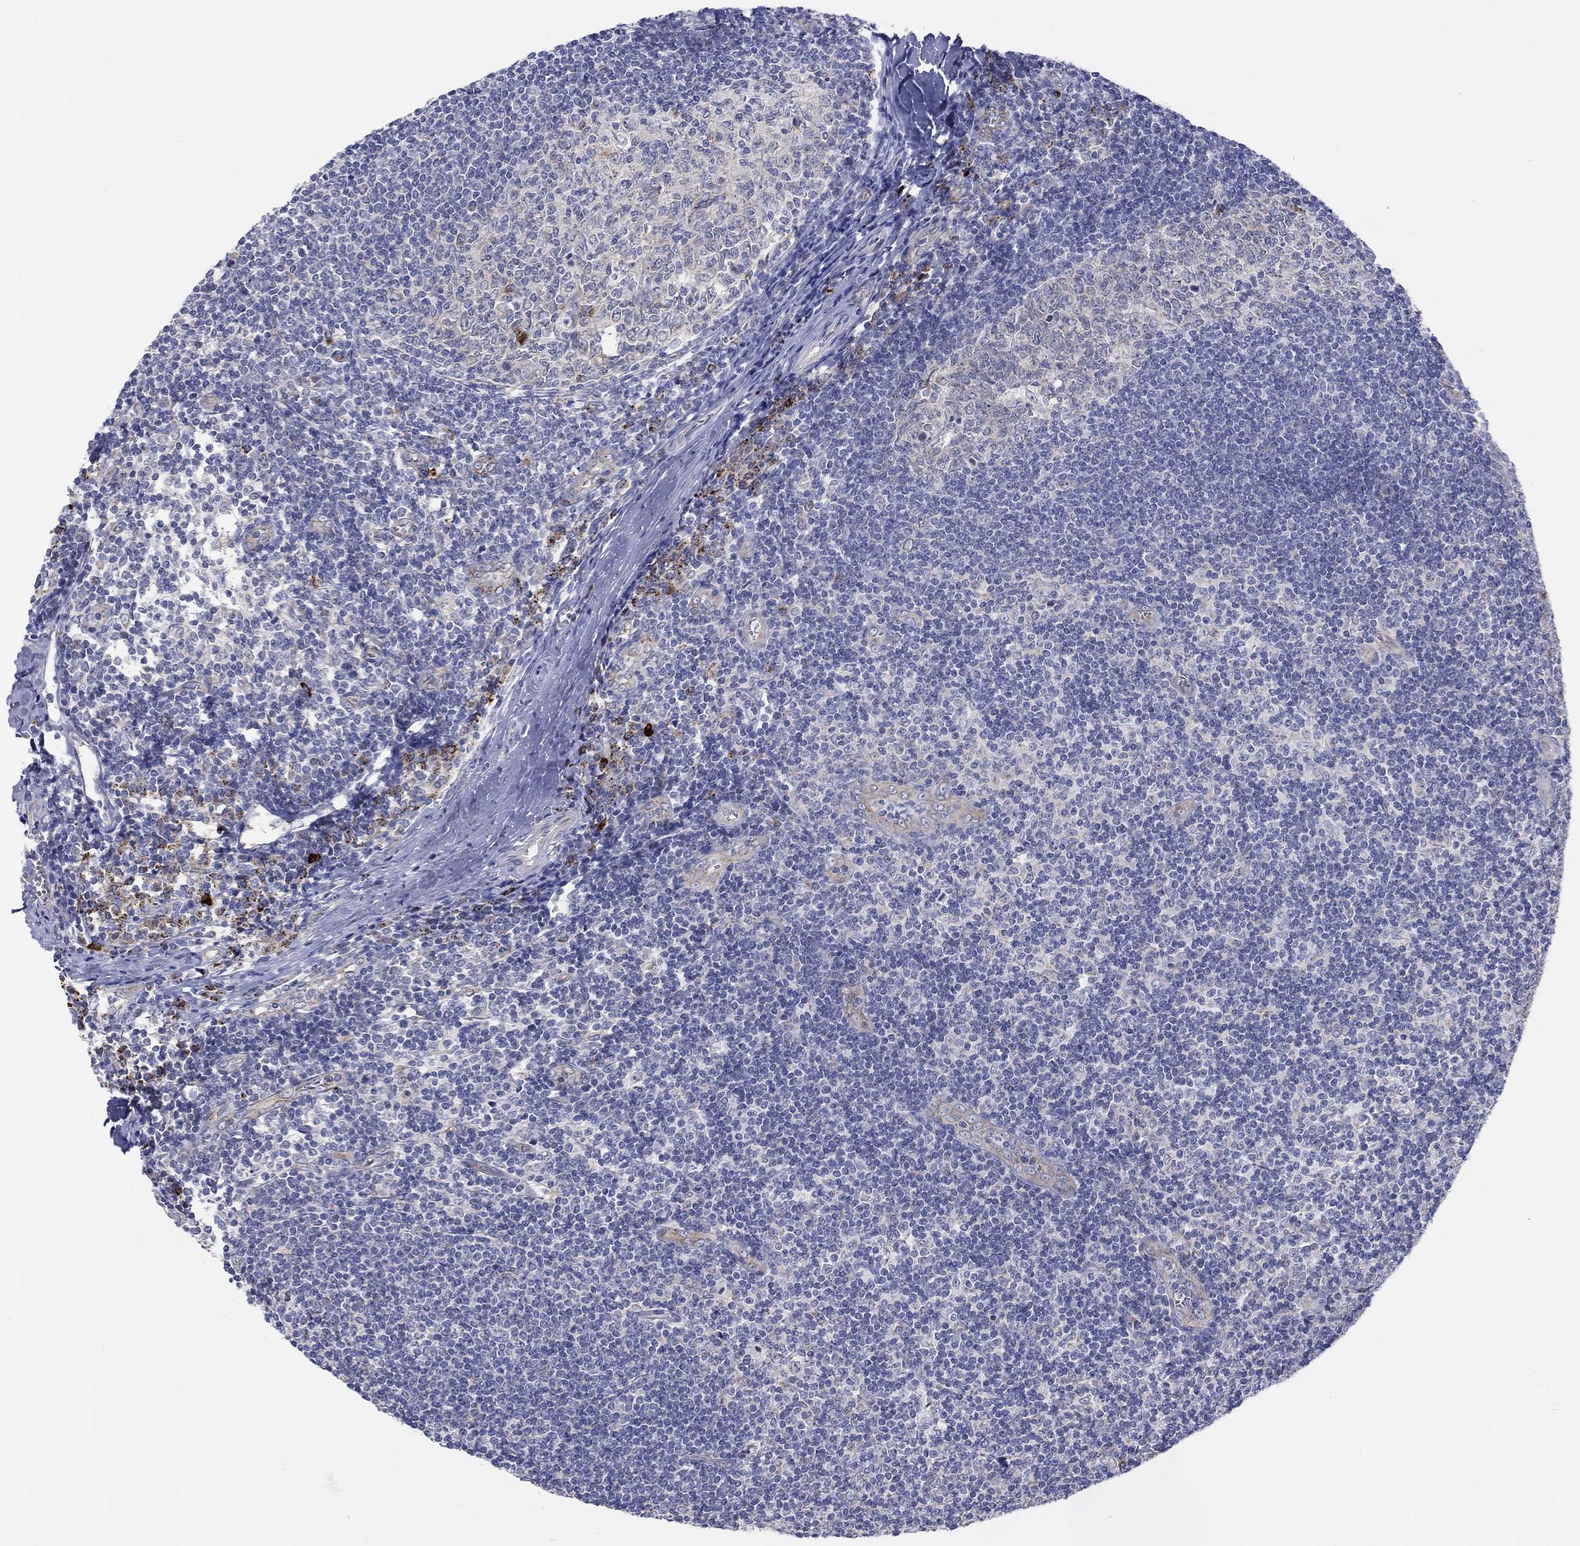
{"staining": {"intensity": "strong", "quantity": "<25%", "location": "cytoplasmic/membranous"}, "tissue": "tonsil", "cell_type": "Germinal center cells", "image_type": "normal", "snomed": [{"axis": "morphology", "description": "Normal tissue, NOS"}, {"axis": "topography", "description": "Tonsil"}], "caption": "Immunohistochemistry (IHC) (DAB (3,3'-diaminobenzidine)) staining of unremarkable human tonsil shows strong cytoplasmic/membranous protein positivity in about <25% of germinal center cells.", "gene": "BCO2", "patient": {"sex": "male", "age": 33}}